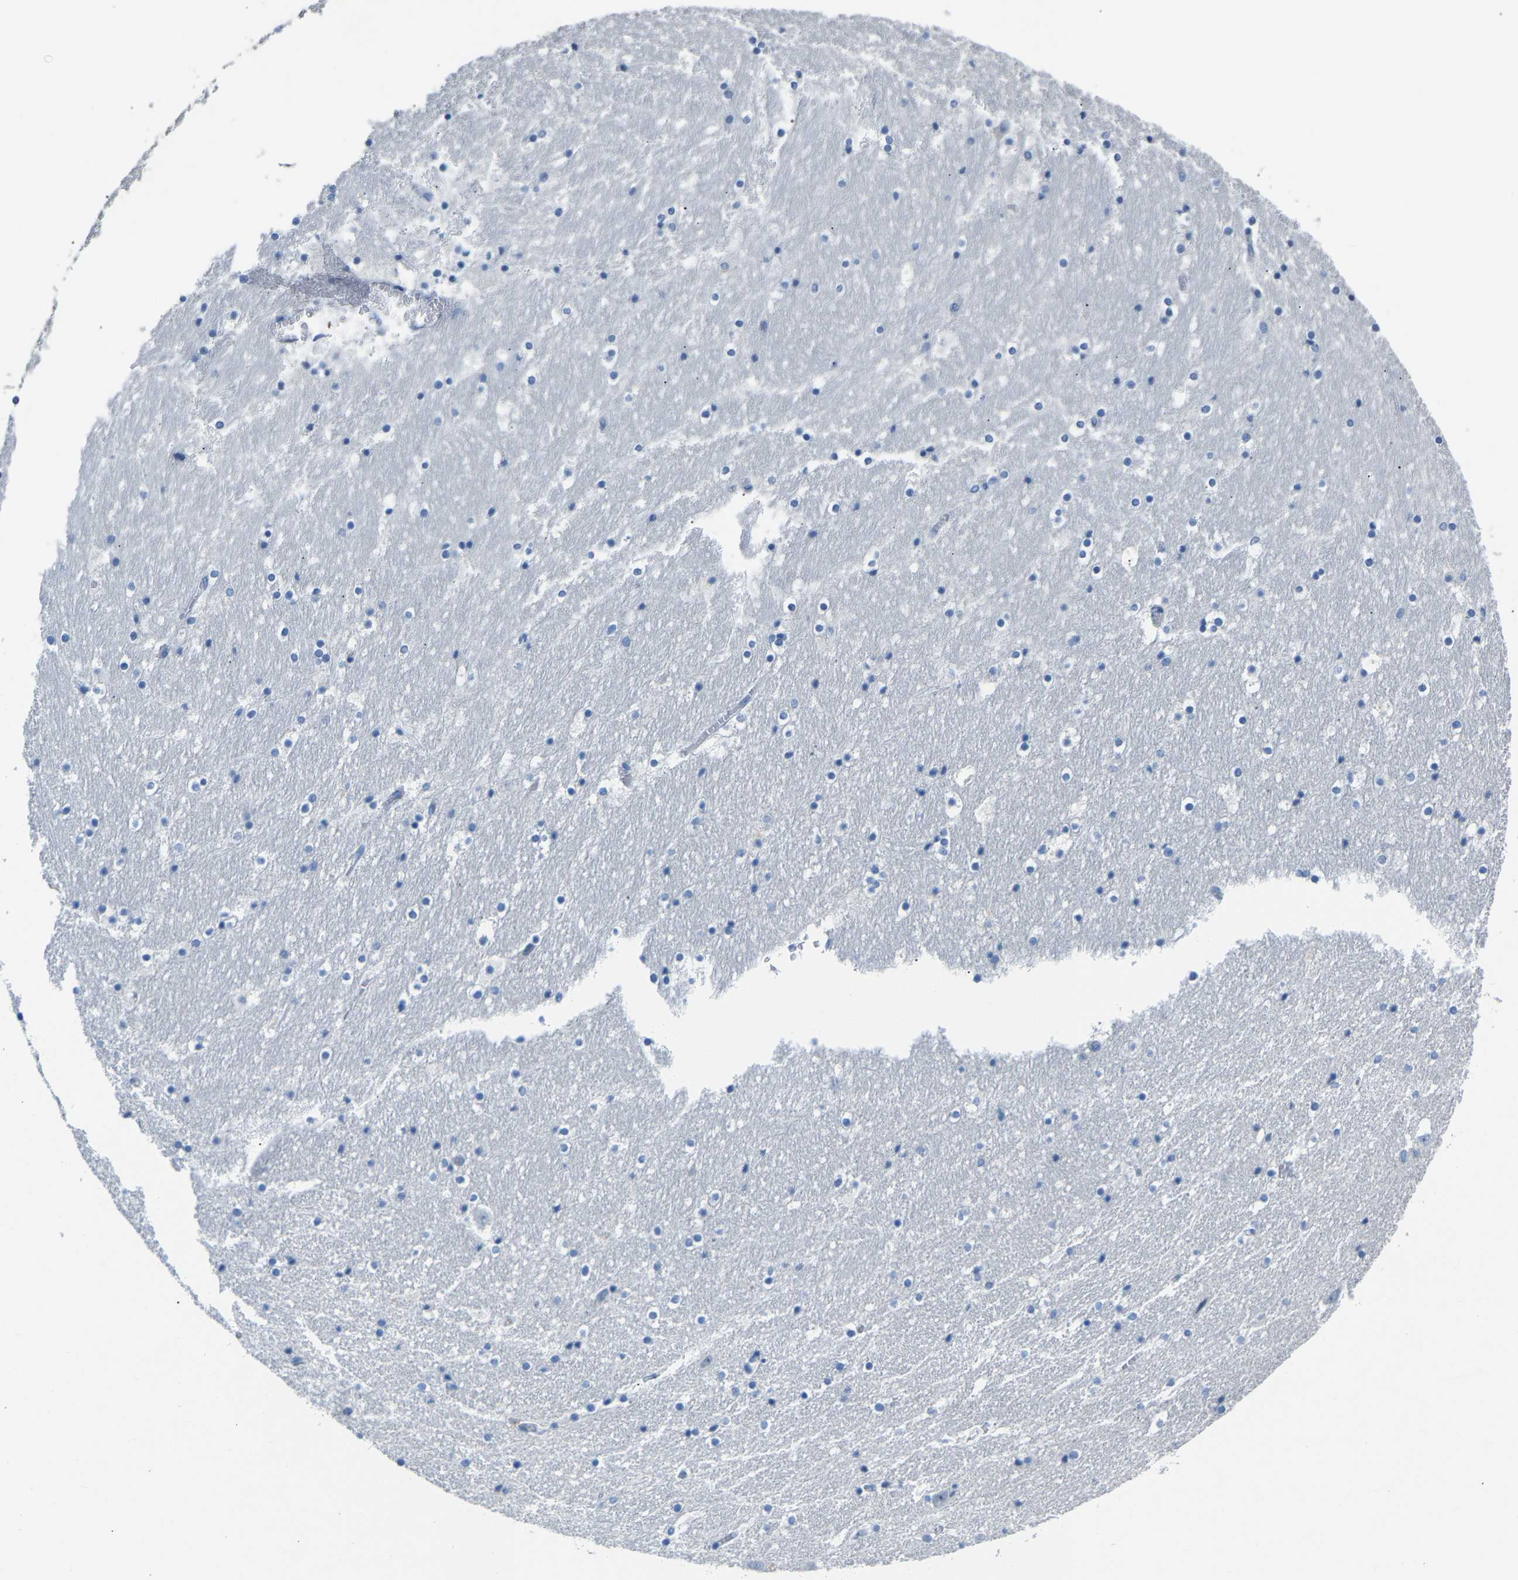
{"staining": {"intensity": "negative", "quantity": "none", "location": "none"}, "tissue": "hippocampus", "cell_type": "Glial cells", "image_type": "normal", "snomed": [{"axis": "morphology", "description": "Normal tissue, NOS"}, {"axis": "topography", "description": "Hippocampus"}], "caption": "Hippocampus was stained to show a protein in brown. There is no significant positivity in glial cells. (DAB (3,3'-diaminobenzidine) IHC visualized using brightfield microscopy, high magnification).", "gene": "DNAAF5", "patient": {"sex": "male", "age": 45}}